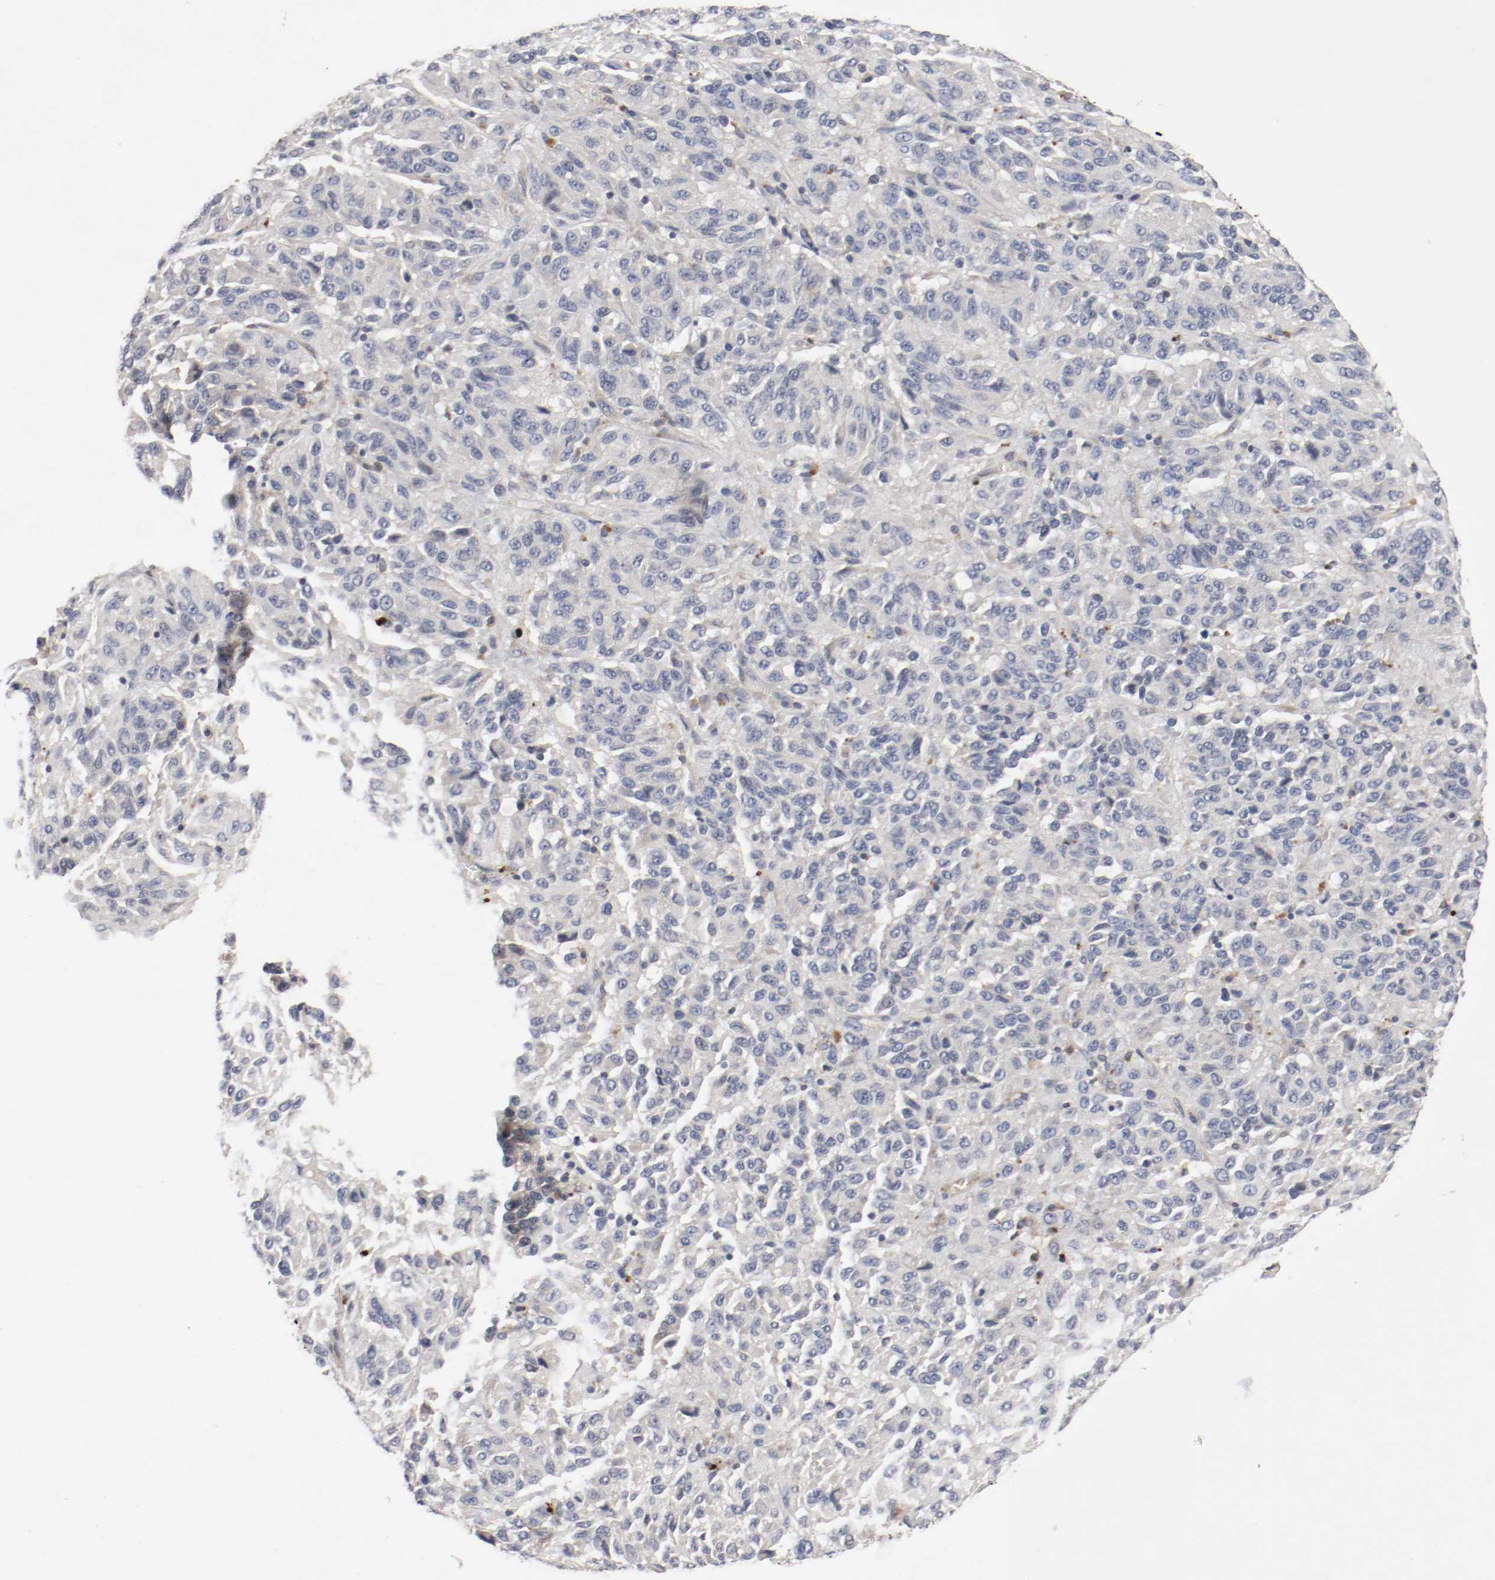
{"staining": {"intensity": "weak", "quantity": "<25%", "location": "cytoplasmic/membranous"}, "tissue": "melanoma", "cell_type": "Tumor cells", "image_type": "cancer", "snomed": [{"axis": "morphology", "description": "Malignant melanoma, Metastatic site"}, {"axis": "topography", "description": "Lung"}], "caption": "Malignant melanoma (metastatic site) was stained to show a protein in brown. There is no significant positivity in tumor cells.", "gene": "REN", "patient": {"sex": "male", "age": 64}}